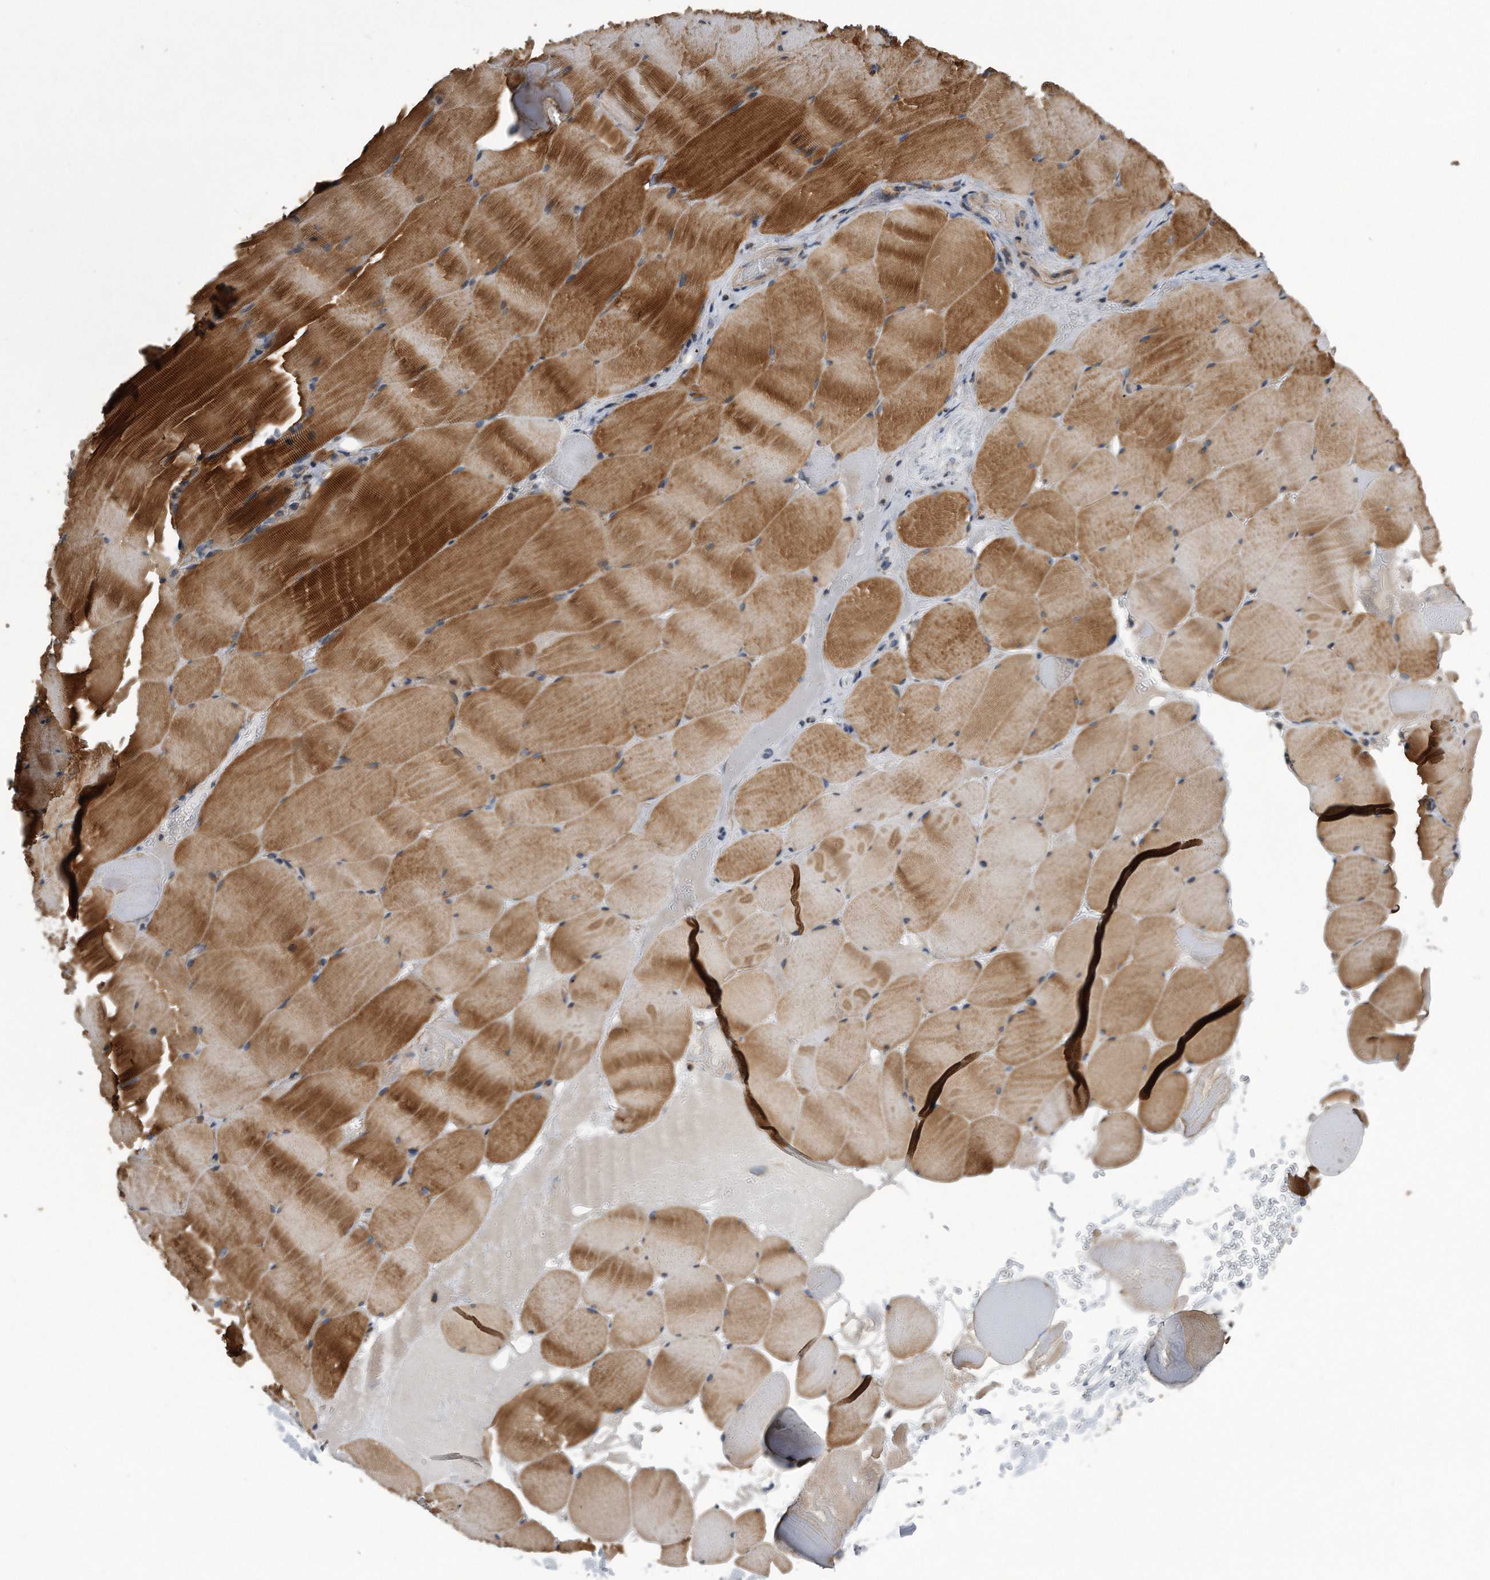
{"staining": {"intensity": "strong", "quantity": "25%-75%", "location": "cytoplasmic/membranous"}, "tissue": "skeletal muscle", "cell_type": "Myocytes", "image_type": "normal", "snomed": [{"axis": "morphology", "description": "Normal tissue, NOS"}, {"axis": "topography", "description": "Skeletal muscle"}], "caption": "Immunohistochemical staining of unremarkable human skeletal muscle shows high levels of strong cytoplasmic/membranous positivity in about 25%-75% of myocytes.", "gene": "LYRM4", "patient": {"sex": "male", "age": 62}}